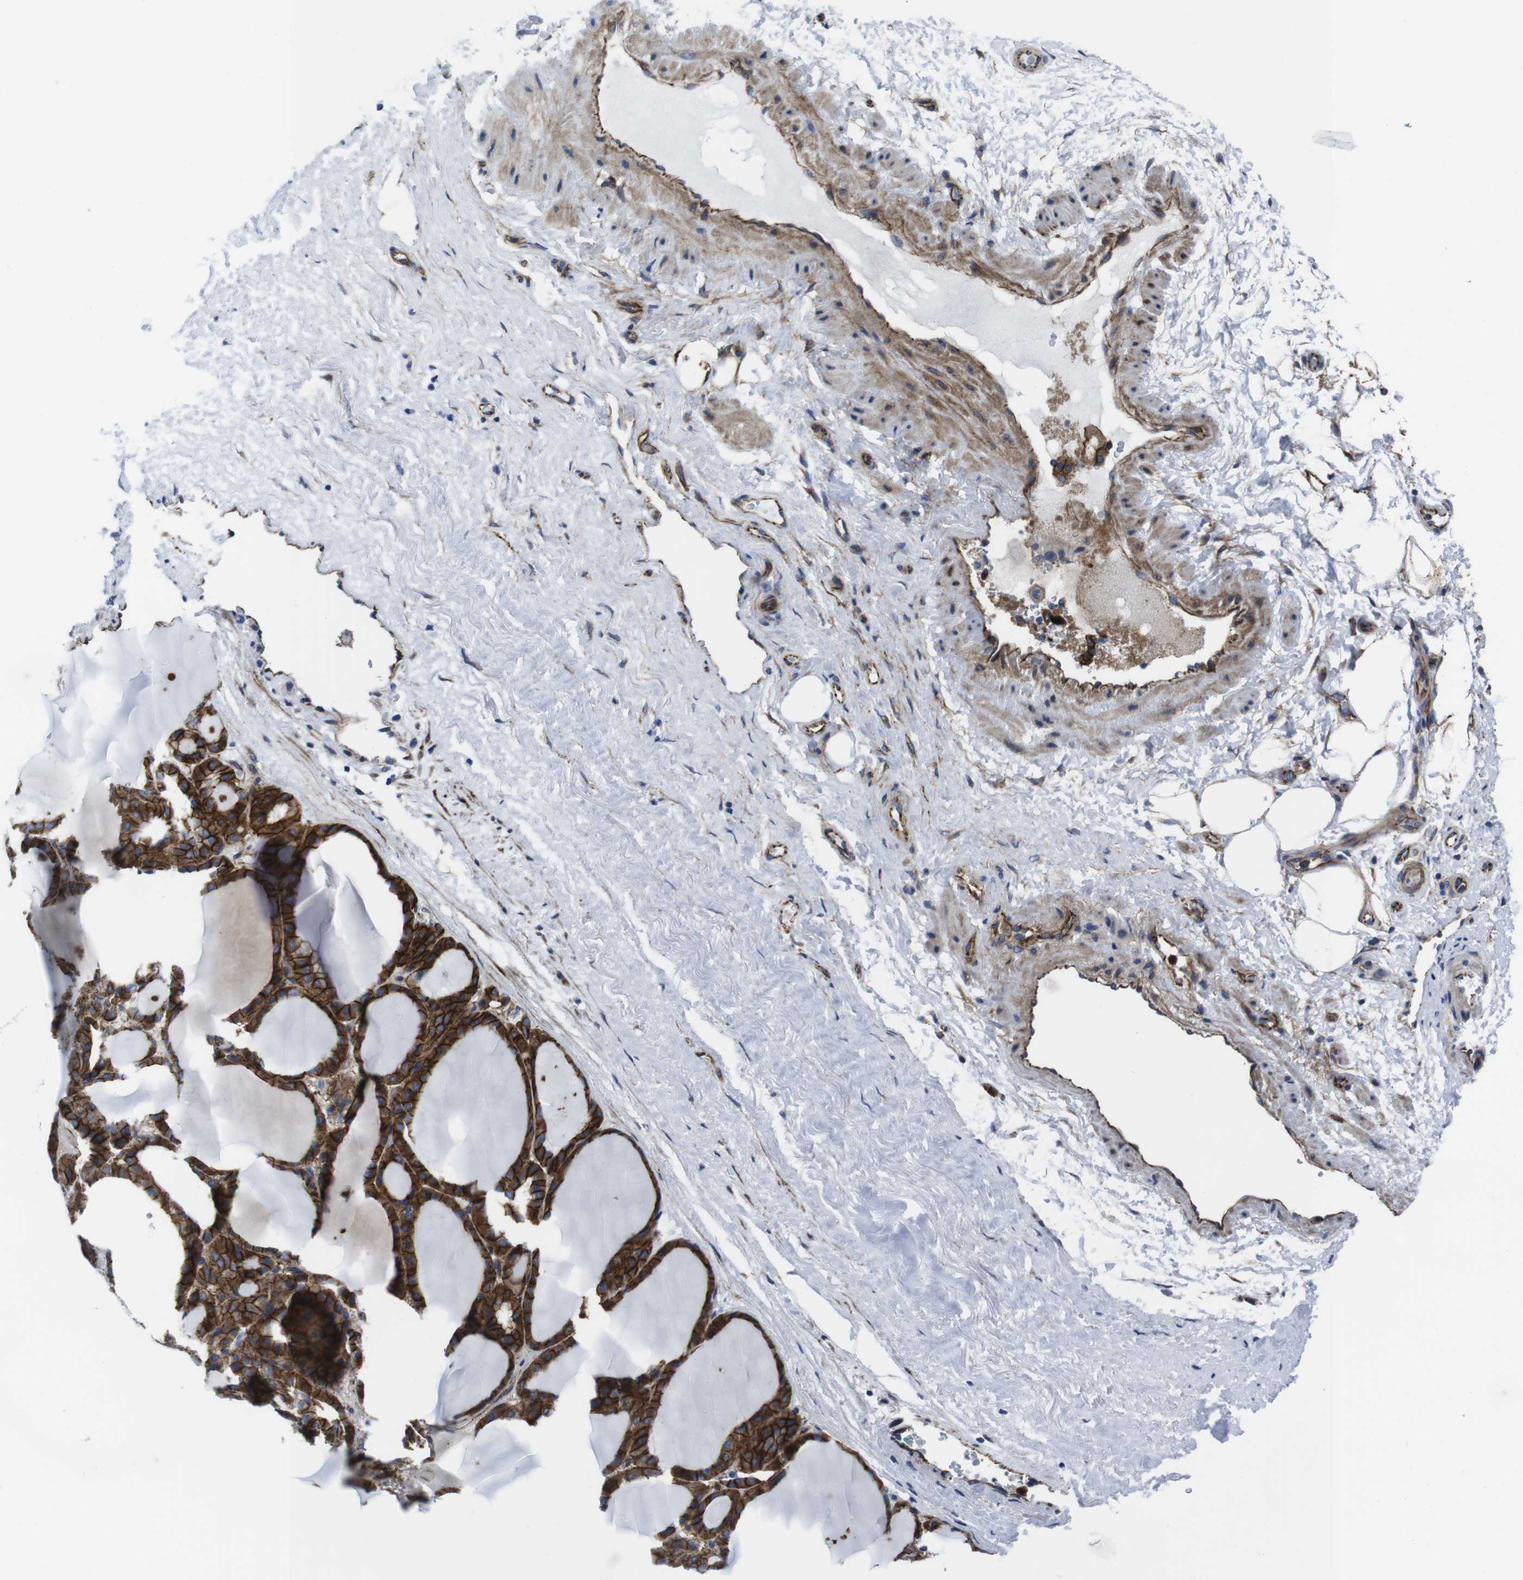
{"staining": {"intensity": "strong", "quantity": ">75%", "location": "cytoplasmic/membranous"}, "tissue": "thyroid gland", "cell_type": "Glandular cells", "image_type": "normal", "snomed": [{"axis": "morphology", "description": "Normal tissue, NOS"}, {"axis": "morphology", "description": "Carcinoma, NOS"}, {"axis": "topography", "description": "Thyroid gland"}], "caption": "The histopathology image reveals staining of benign thyroid gland, revealing strong cytoplasmic/membranous protein positivity (brown color) within glandular cells. The staining was performed using DAB to visualize the protein expression in brown, while the nuclei were stained in blue with hematoxylin (Magnification: 20x).", "gene": "NUMB", "patient": {"sex": "female", "age": 86}}